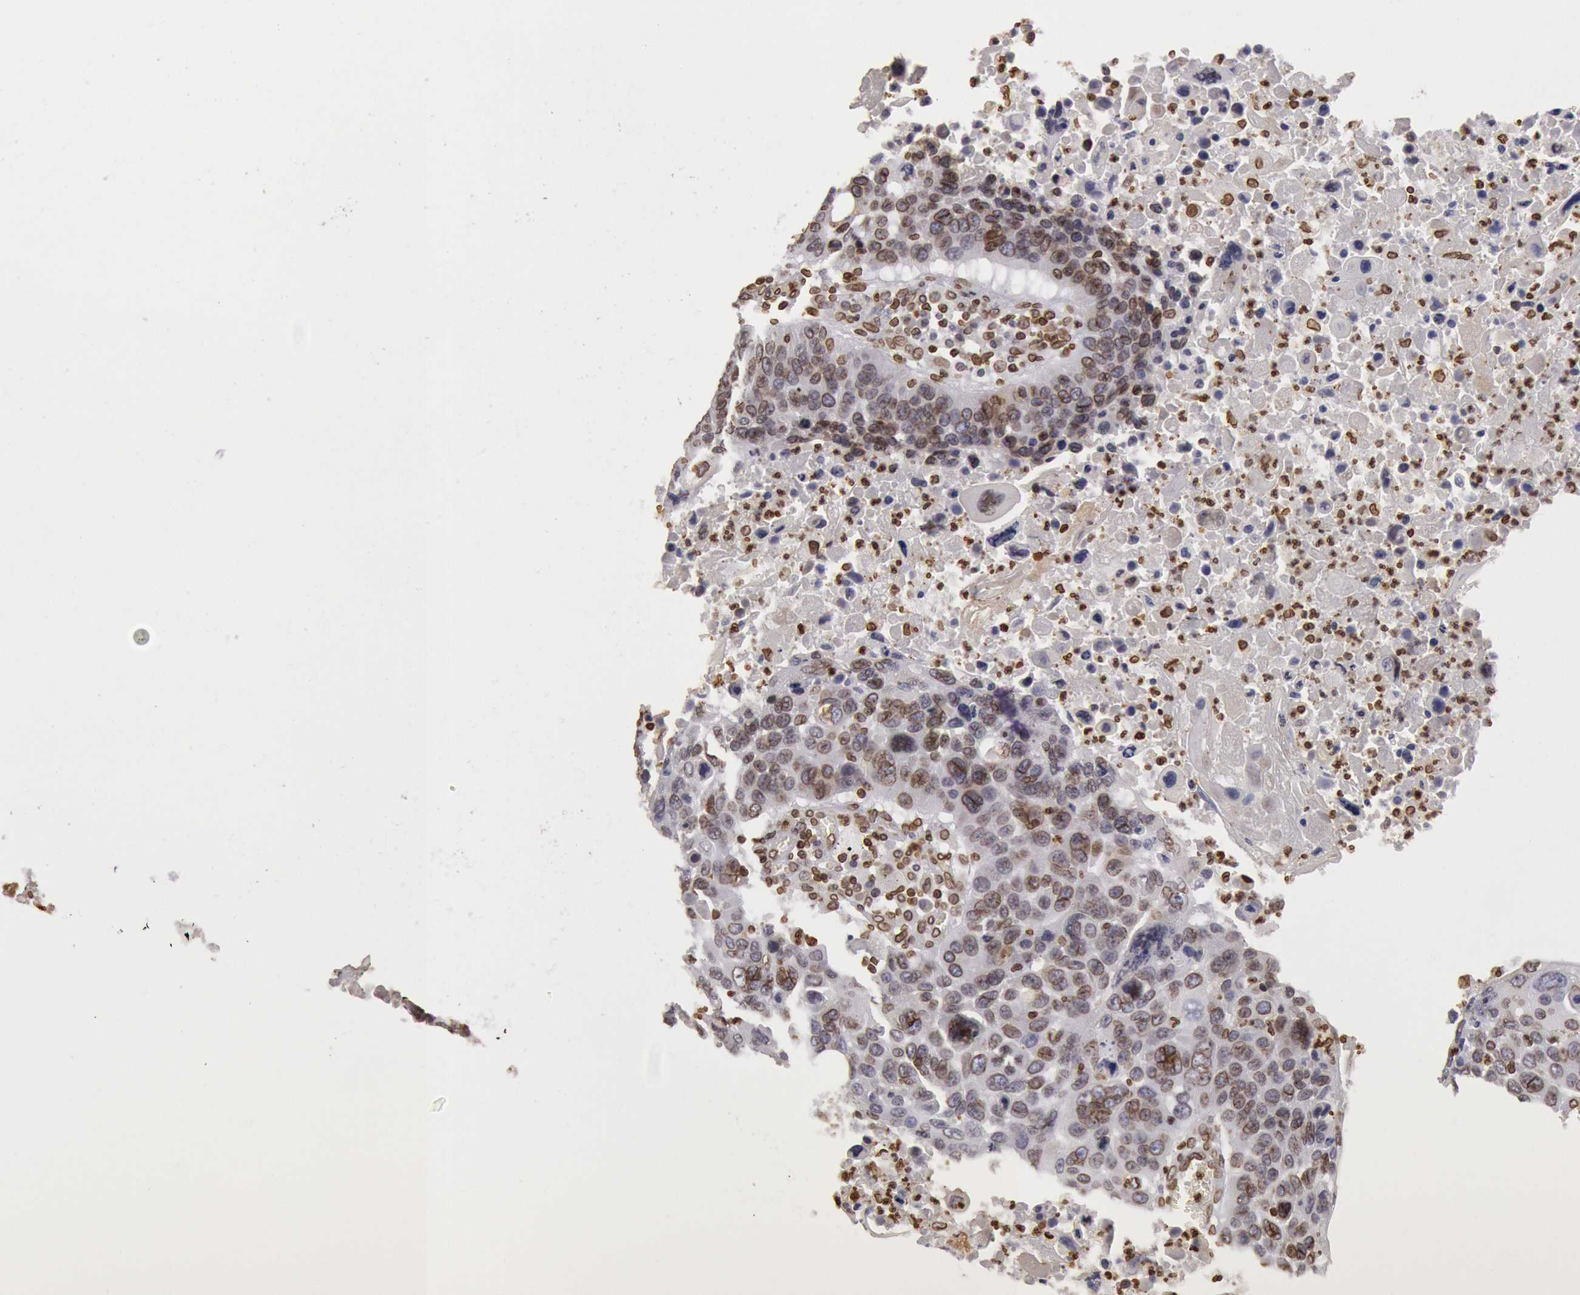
{"staining": {"intensity": "moderate", "quantity": "<25%", "location": "cytoplasmic/membranous,nuclear"}, "tissue": "lung cancer", "cell_type": "Tumor cells", "image_type": "cancer", "snomed": [{"axis": "morphology", "description": "Squamous cell carcinoma, NOS"}, {"axis": "topography", "description": "Lung"}], "caption": "Immunohistochemical staining of human lung squamous cell carcinoma demonstrates moderate cytoplasmic/membranous and nuclear protein positivity in approximately <25% of tumor cells.", "gene": "SUN2", "patient": {"sex": "male", "age": 68}}